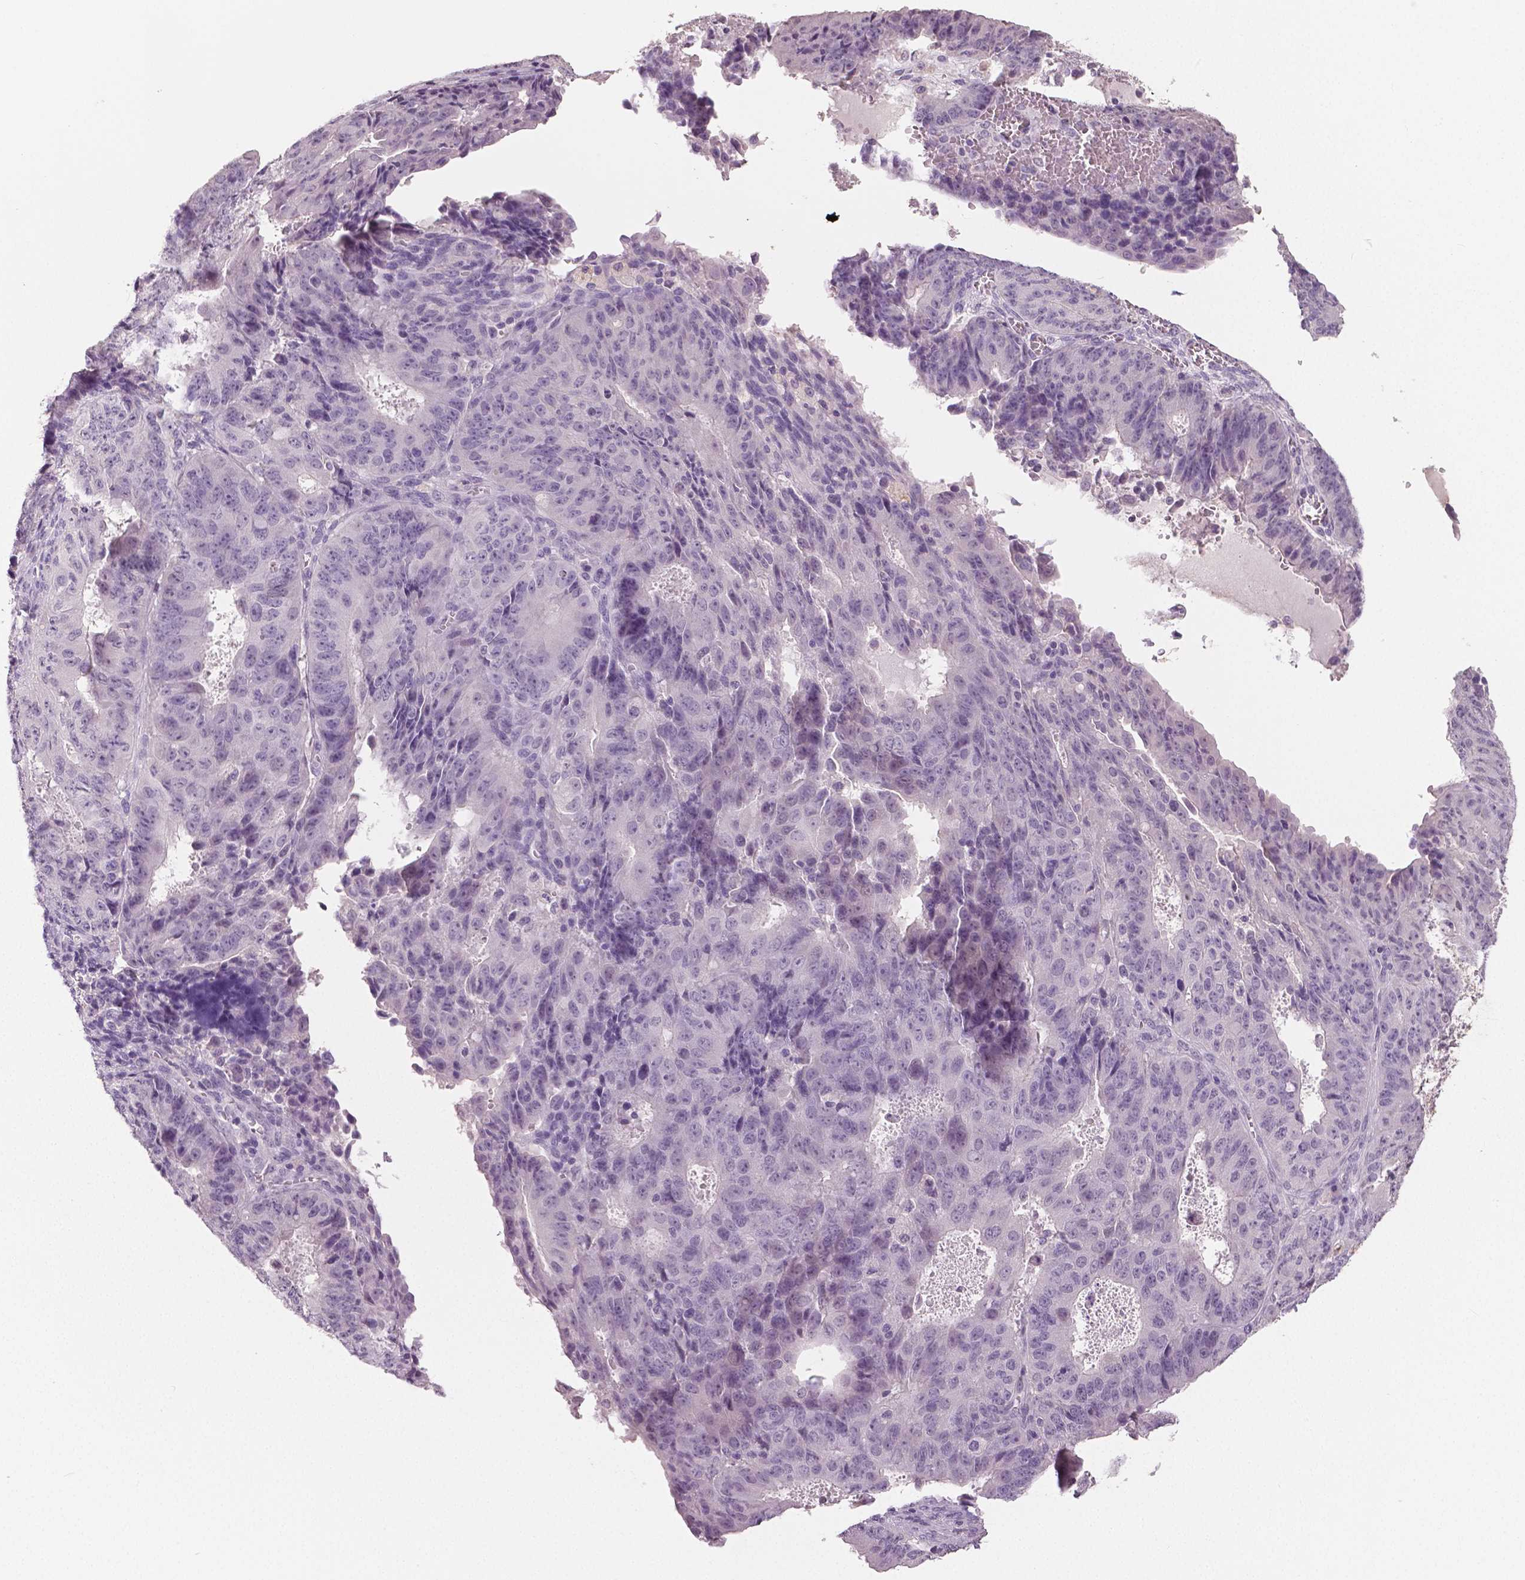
{"staining": {"intensity": "negative", "quantity": "none", "location": "none"}, "tissue": "ovarian cancer", "cell_type": "Tumor cells", "image_type": "cancer", "snomed": [{"axis": "morphology", "description": "Carcinoma, endometroid"}, {"axis": "topography", "description": "Ovary"}], "caption": "Micrograph shows no significant protein positivity in tumor cells of ovarian cancer (endometroid carcinoma). Brightfield microscopy of immunohistochemistry (IHC) stained with DAB (3,3'-diaminobenzidine) (brown) and hematoxylin (blue), captured at high magnification.", "gene": "NECAB1", "patient": {"sex": "female", "age": 42}}